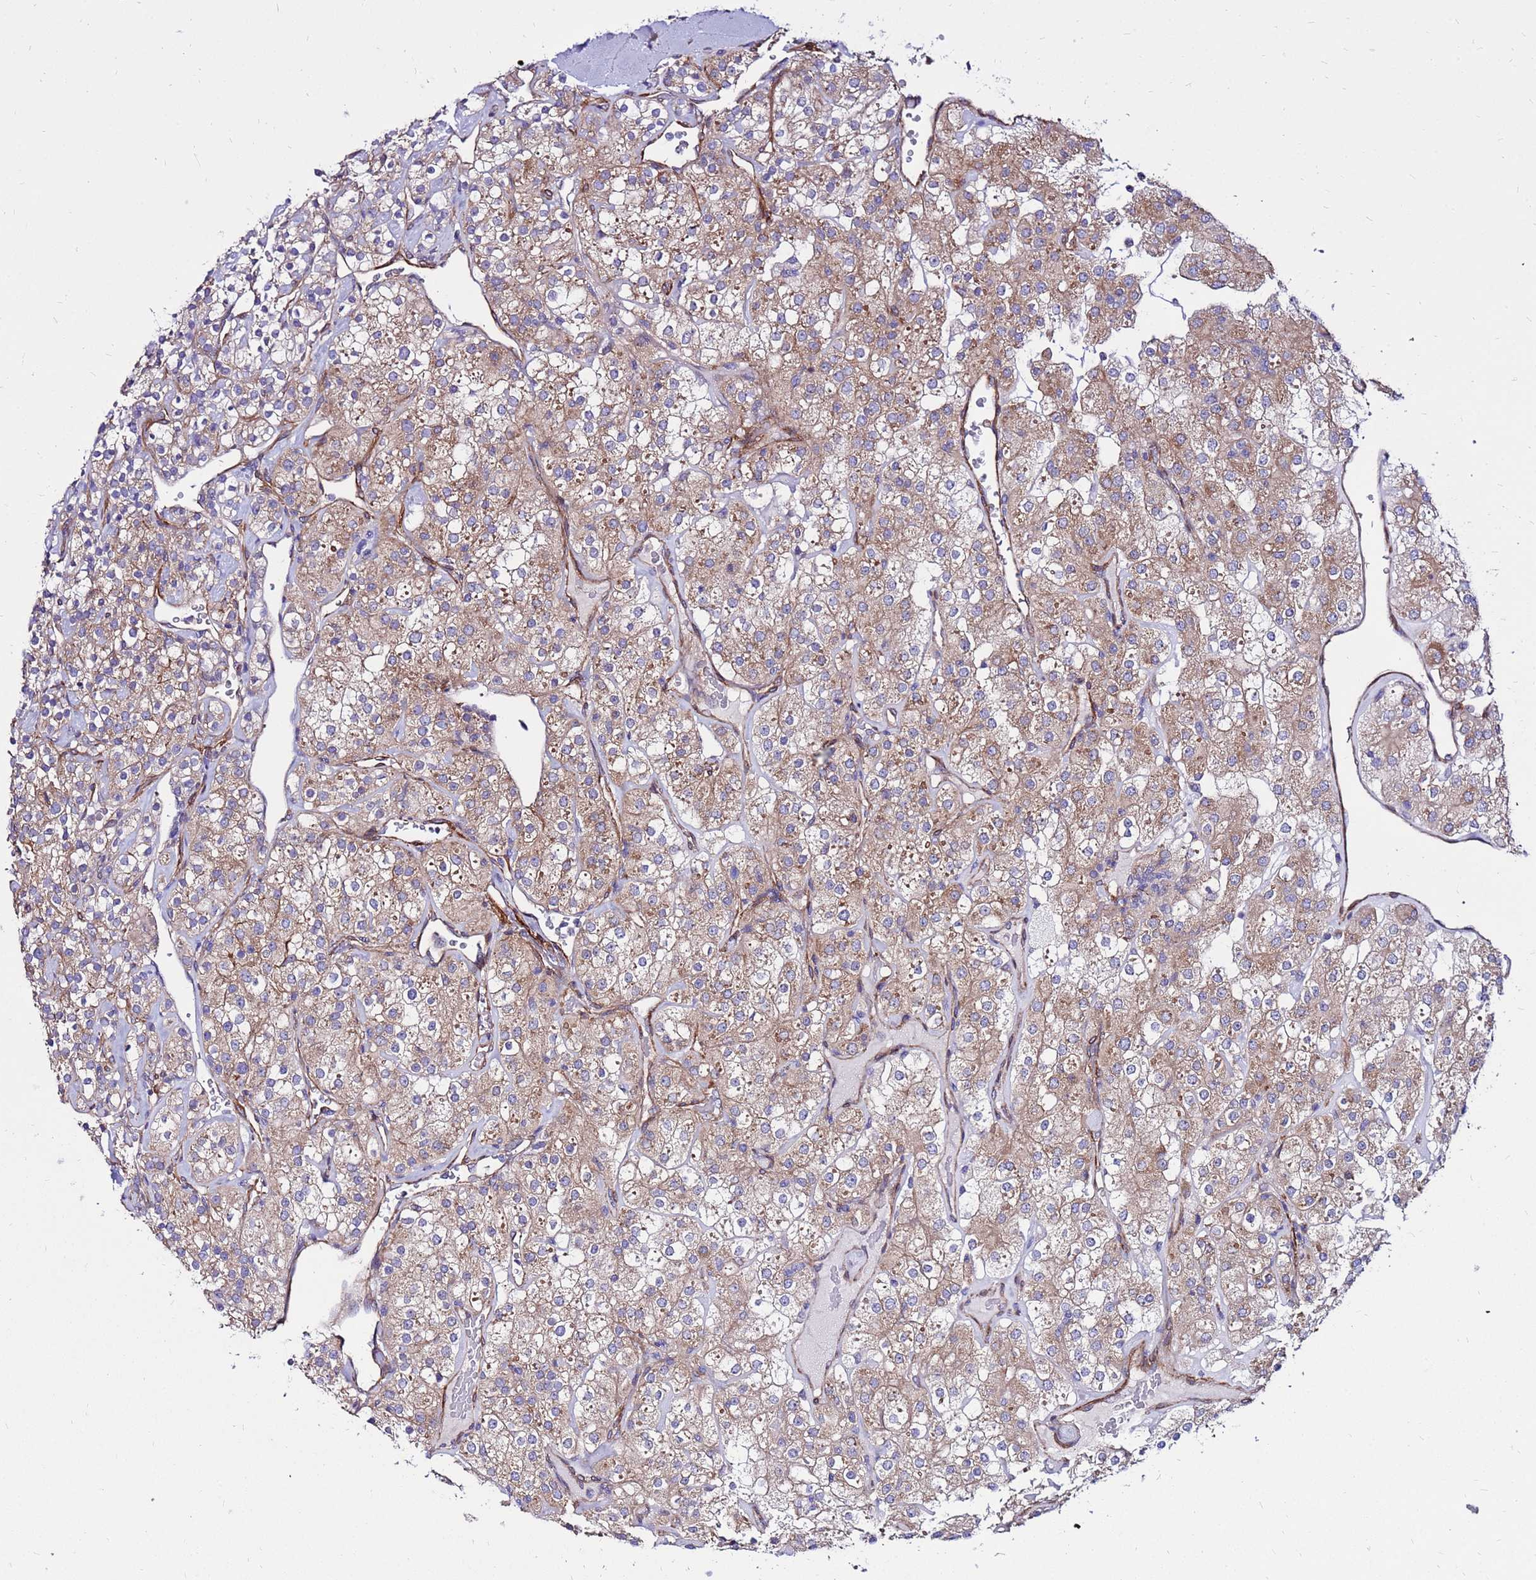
{"staining": {"intensity": "weak", "quantity": ">75%", "location": "cytoplasmic/membranous"}, "tissue": "renal cancer", "cell_type": "Tumor cells", "image_type": "cancer", "snomed": [{"axis": "morphology", "description": "Adenocarcinoma, NOS"}, {"axis": "topography", "description": "Kidney"}], "caption": "Protein staining of adenocarcinoma (renal) tissue reveals weak cytoplasmic/membranous positivity in about >75% of tumor cells.", "gene": "EI24", "patient": {"sex": "male", "age": 77}}